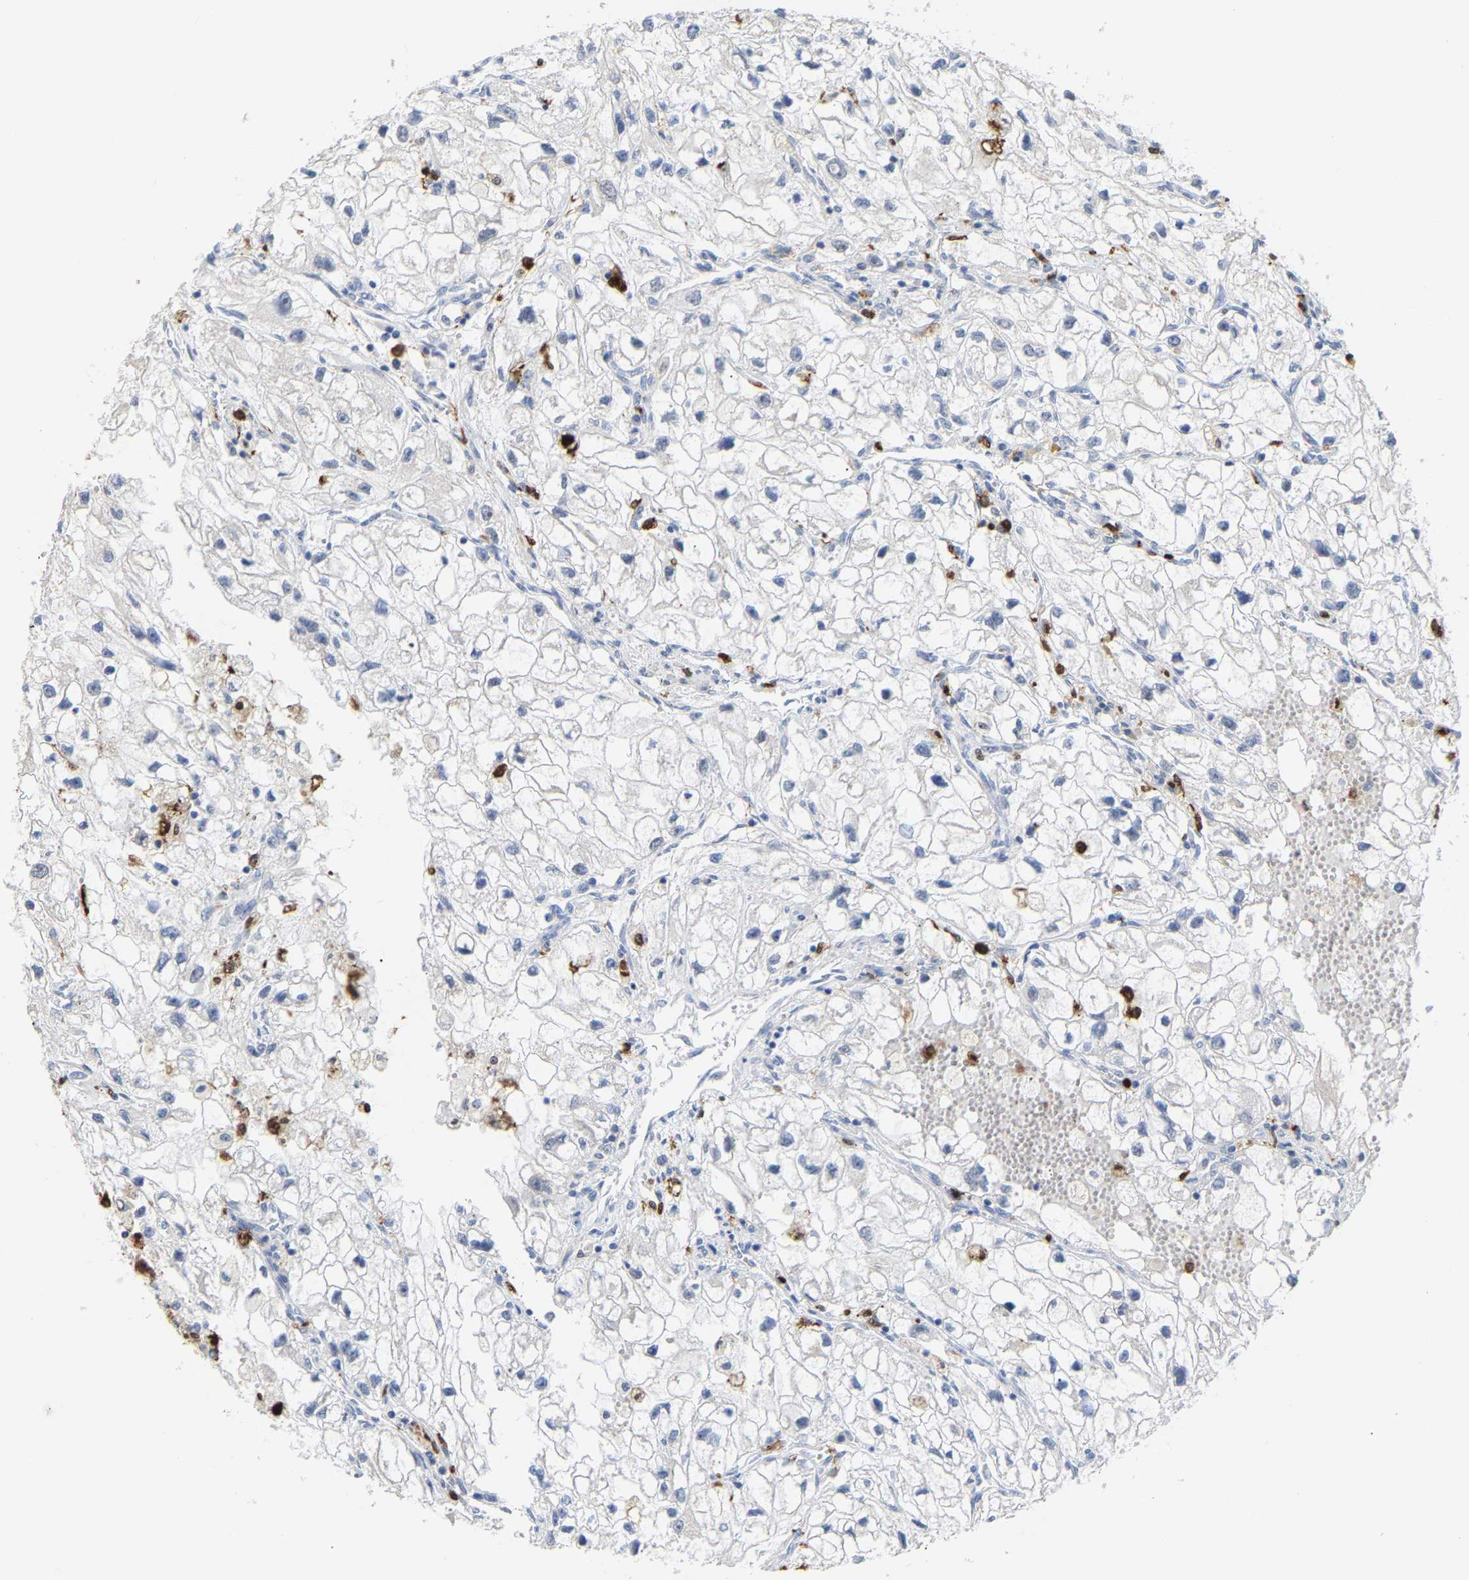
{"staining": {"intensity": "negative", "quantity": "none", "location": "none"}, "tissue": "renal cancer", "cell_type": "Tumor cells", "image_type": "cancer", "snomed": [{"axis": "morphology", "description": "Adenocarcinoma, NOS"}, {"axis": "topography", "description": "Kidney"}], "caption": "DAB immunohistochemical staining of human renal cancer reveals no significant expression in tumor cells.", "gene": "TDRD7", "patient": {"sex": "female", "age": 70}}